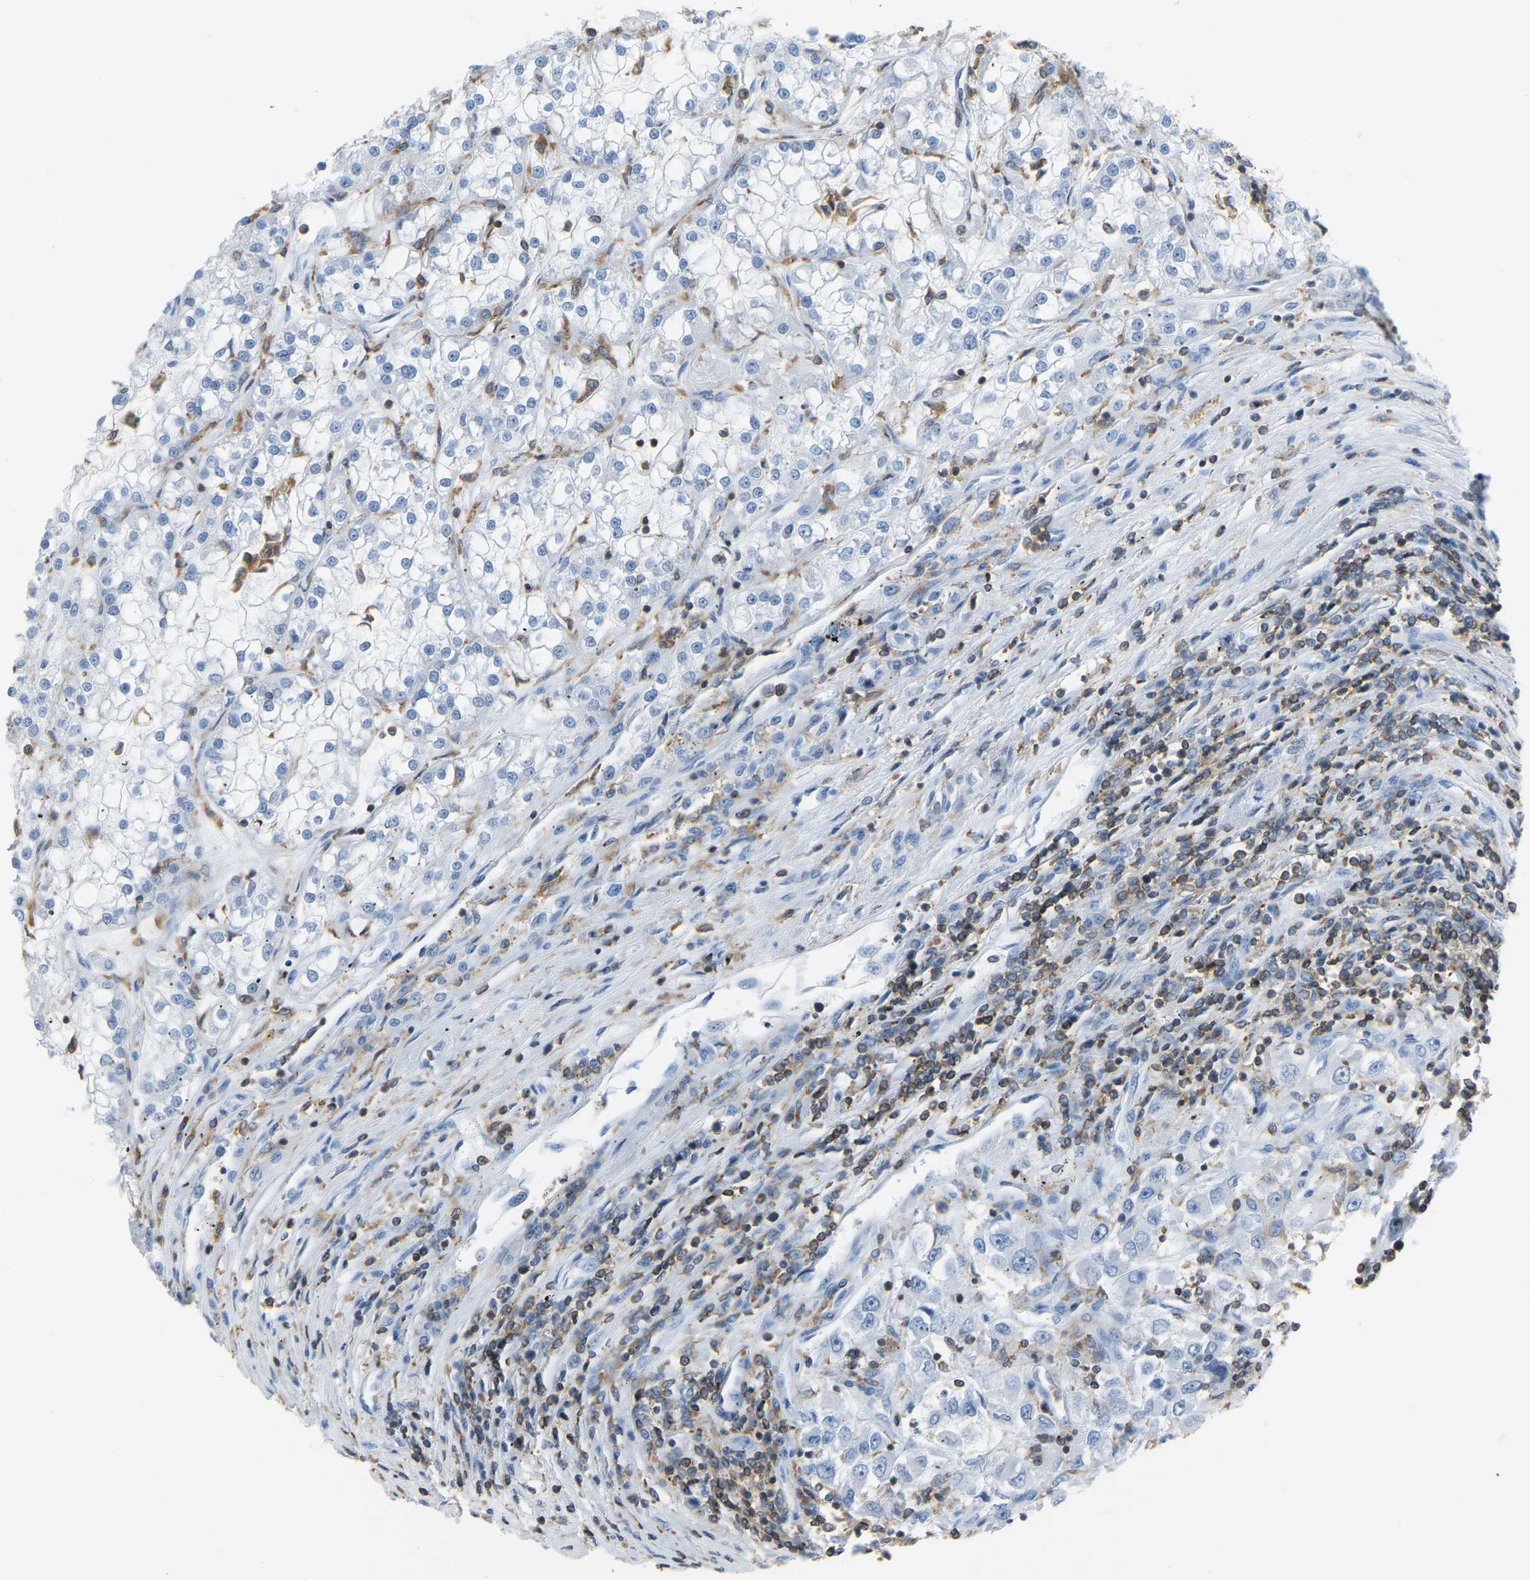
{"staining": {"intensity": "negative", "quantity": "none", "location": "none"}, "tissue": "renal cancer", "cell_type": "Tumor cells", "image_type": "cancer", "snomed": [{"axis": "morphology", "description": "Adenocarcinoma, NOS"}, {"axis": "topography", "description": "Kidney"}], "caption": "This is an immunohistochemistry (IHC) image of adenocarcinoma (renal). There is no expression in tumor cells.", "gene": "ARHGAP45", "patient": {"sex": "female", "age": 52}}